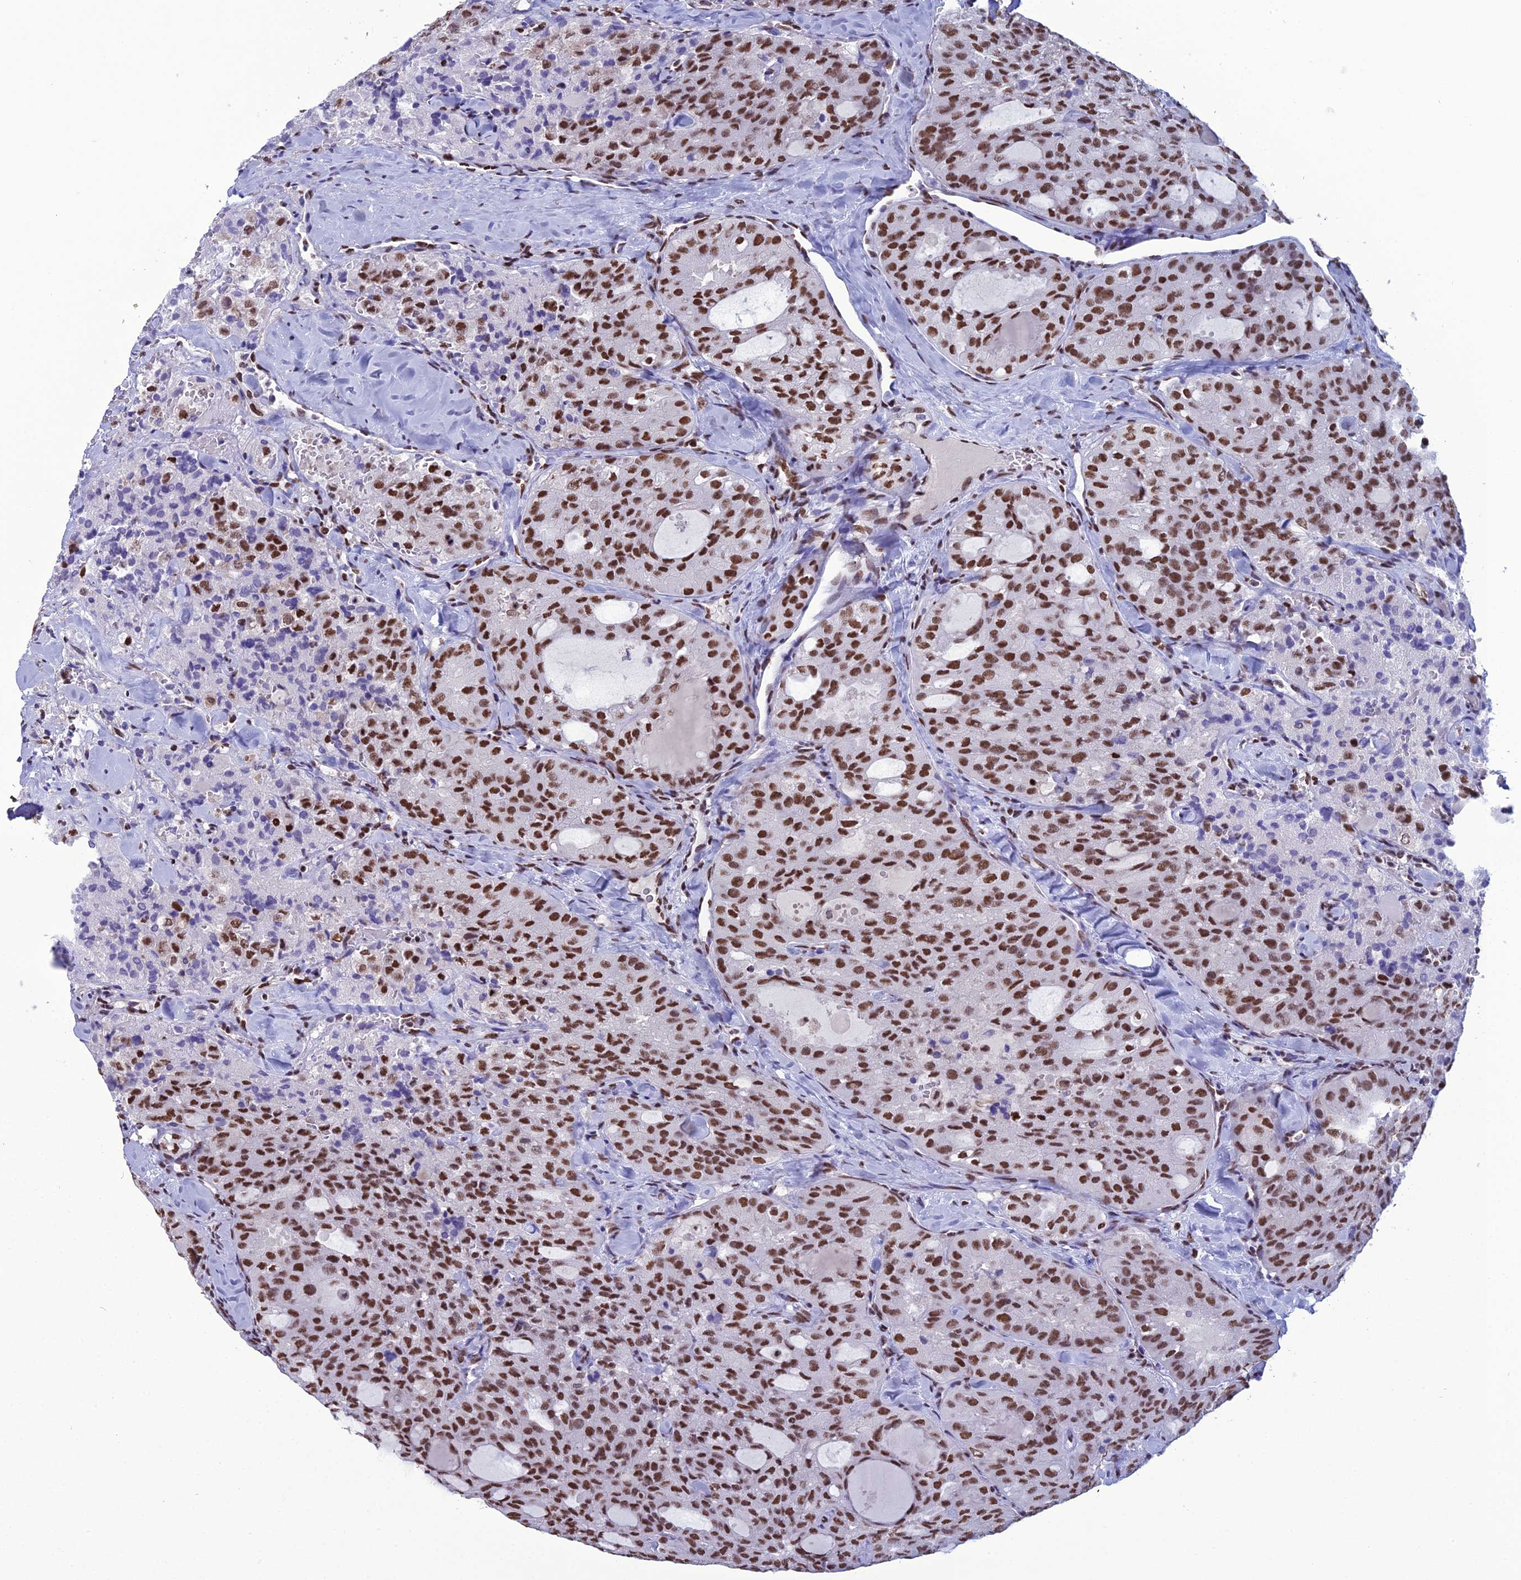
{"staining": {"intensity": "strong", "quantity": "25%-75%", "location": "nuclear"}, "tissue": "thyroid cancer", "cell_type": "Tumor cells", "image_type": "cancer", "snomed": [{"axis": "morphology", "description": "Follicular adenoma carcinoma, NOS"}, {"axis": "topography", "description": "Thyroid gland"}], "caption": "Protein analysis of follicular adenoma carcinoma (thyroid) tissue demonstrates strong nuclear positivity in about 25%-75% of tumor cells.", "gene": "PRAMEF12", "patient": {"sex": "male", "age": 75}}